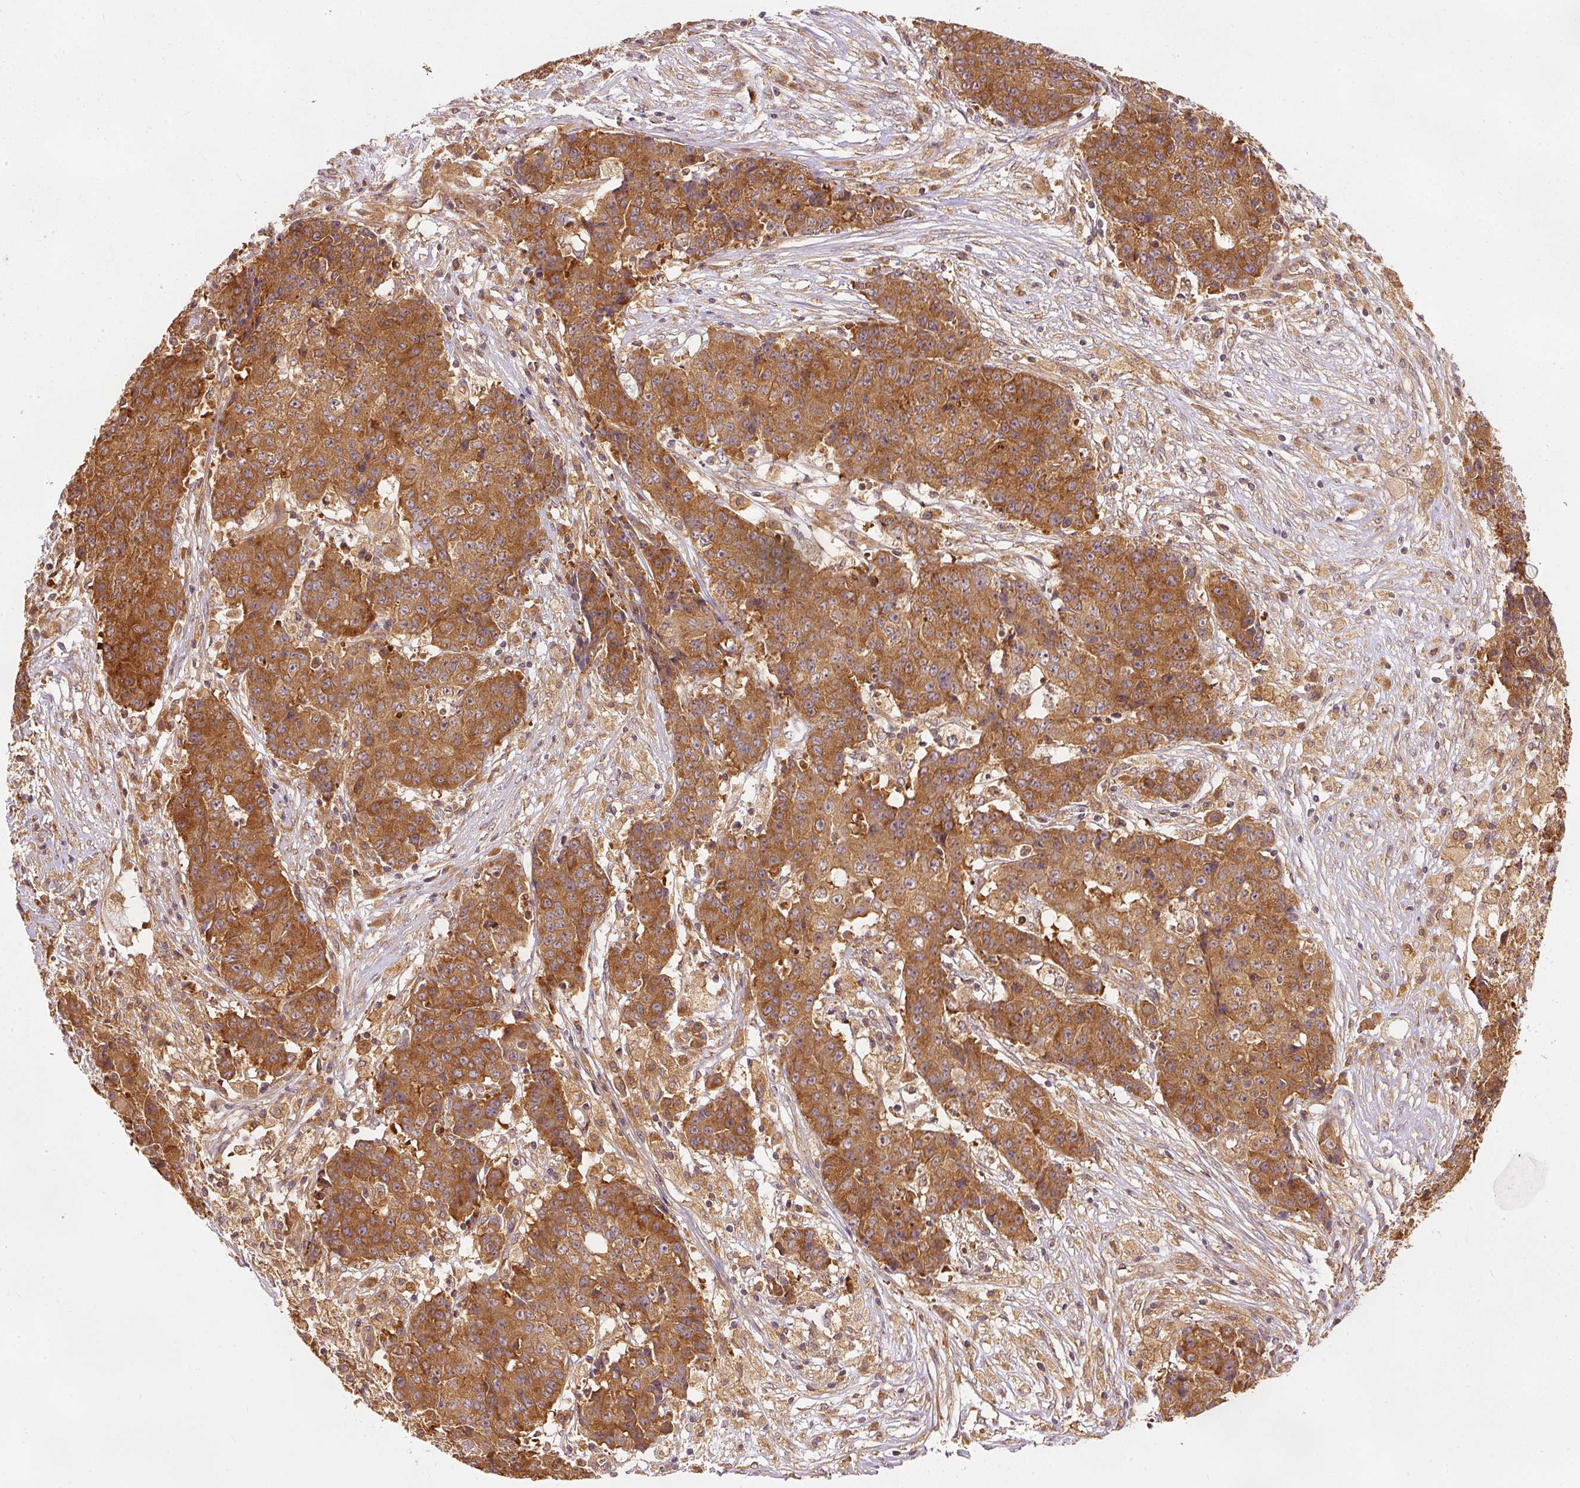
{"staining": {"intensity": "moderate", "quantity": ">75%", "location": "cytoplasmic/membranous"}, "tissue": "ovarian cancer", "cell_type": "Tumor cells", "image_type": "cancer", "snomed": [{"axis": "morphology", "description": "Carcinoma, endometroid"}, {"axis": "topography", "description": "Ovary"}], "caption": "The histopathology image reveals a brown stain indicating the presence of a protein in the cytoplasmic/membranous of tumor cells in endometroid carcinoma (ovarian).", "gene": "EIF3B", "patient": {"sex": "female", "age": 42}}